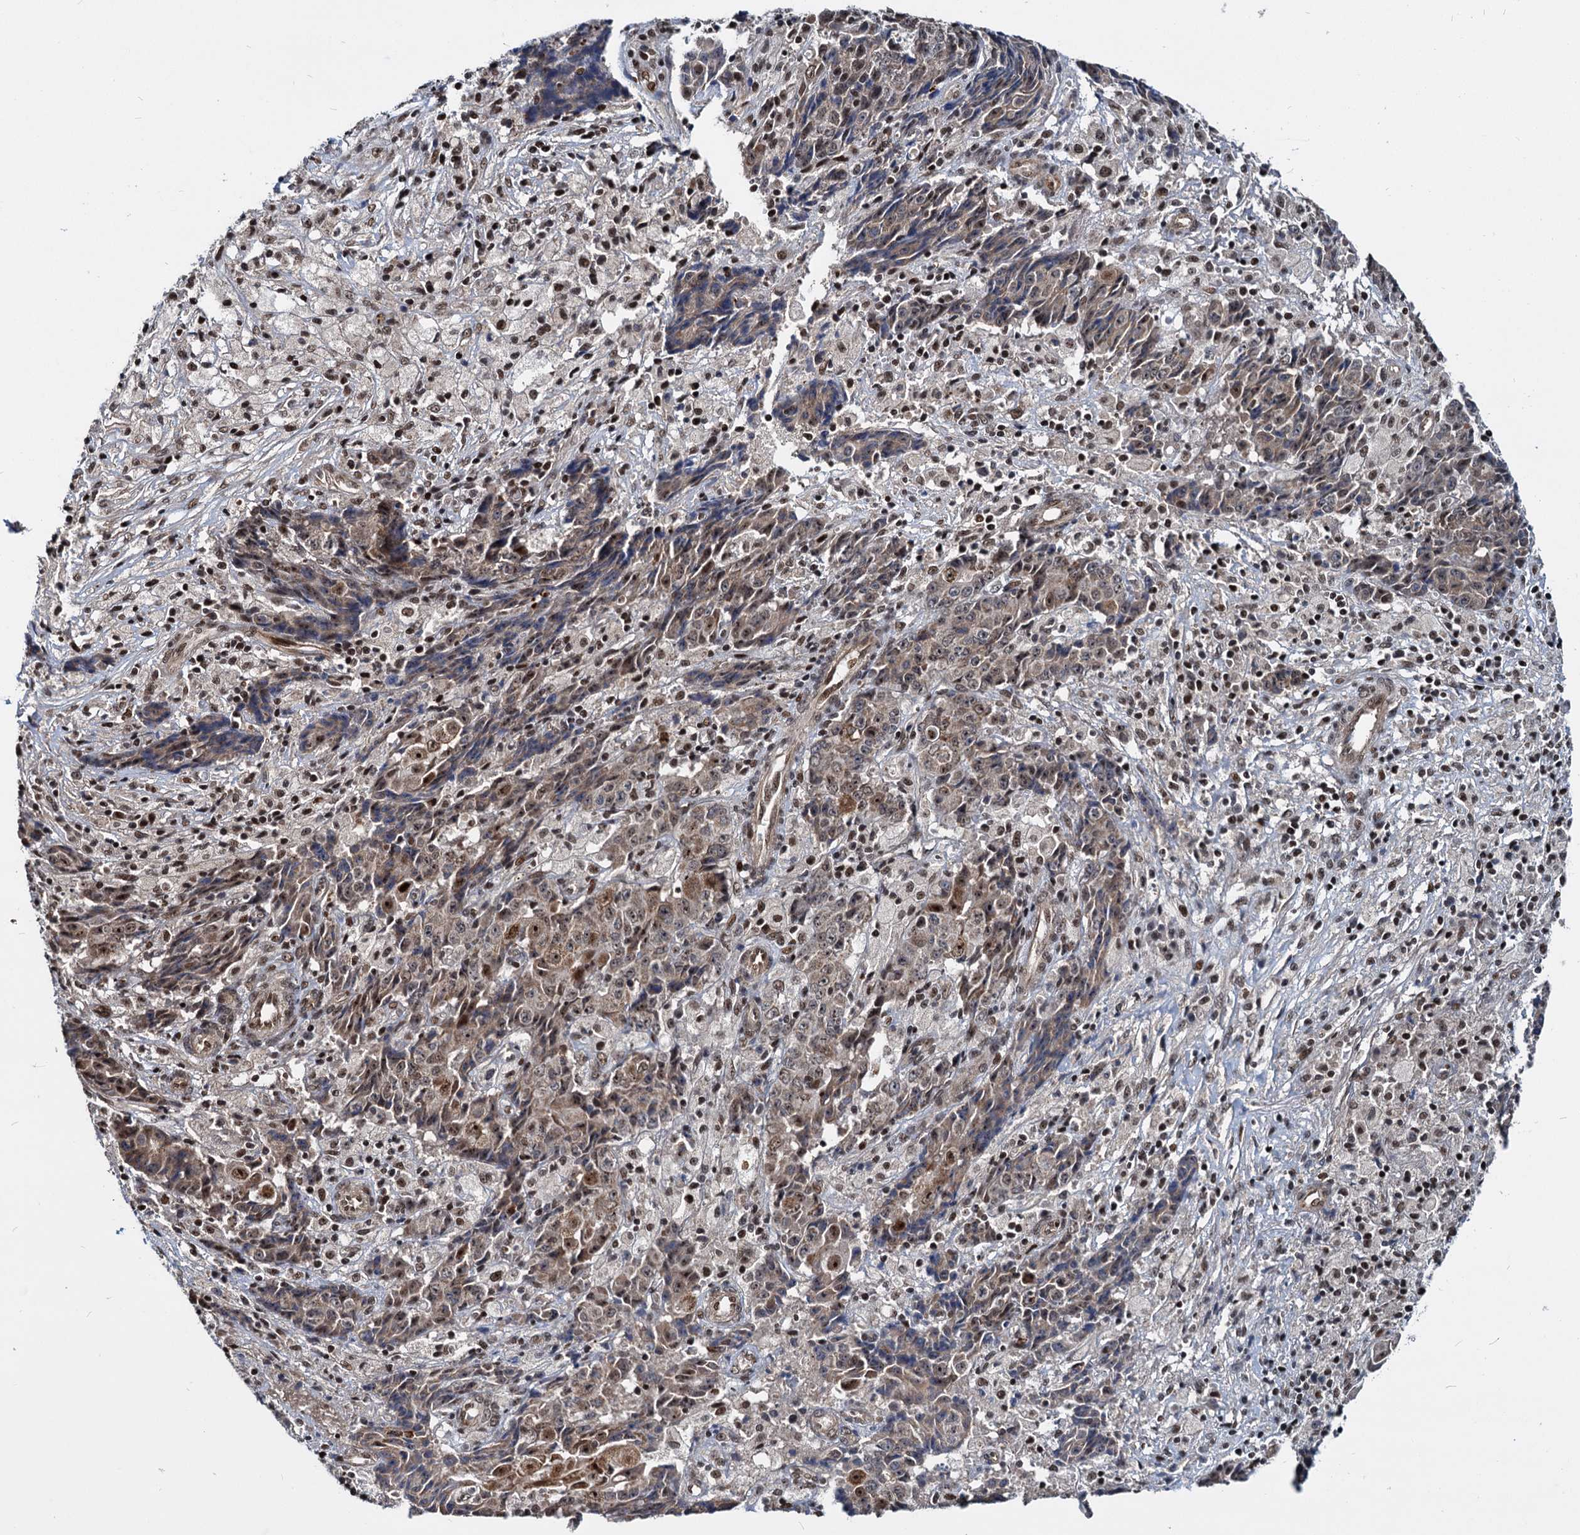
{"staining": {"intensity": "moderate", "quantity": ">75%", "location": "nuclear"}, "tissue": "ovarian cancer", "cell_type": "Tumor cells", "image_type": "cancer", "snomed": [{"axis": "morphology", "description": "Carcinoma, endometroid"}, {"axis": "topography", "description": "Ovary"}], "caption": "Ovarian cancer (endometroid carcinoma) stained with a protein marker shows moderate staining in tumor cells.", "gene": "UBLCP1", "patient": {"sex": "female", "age": 42}}